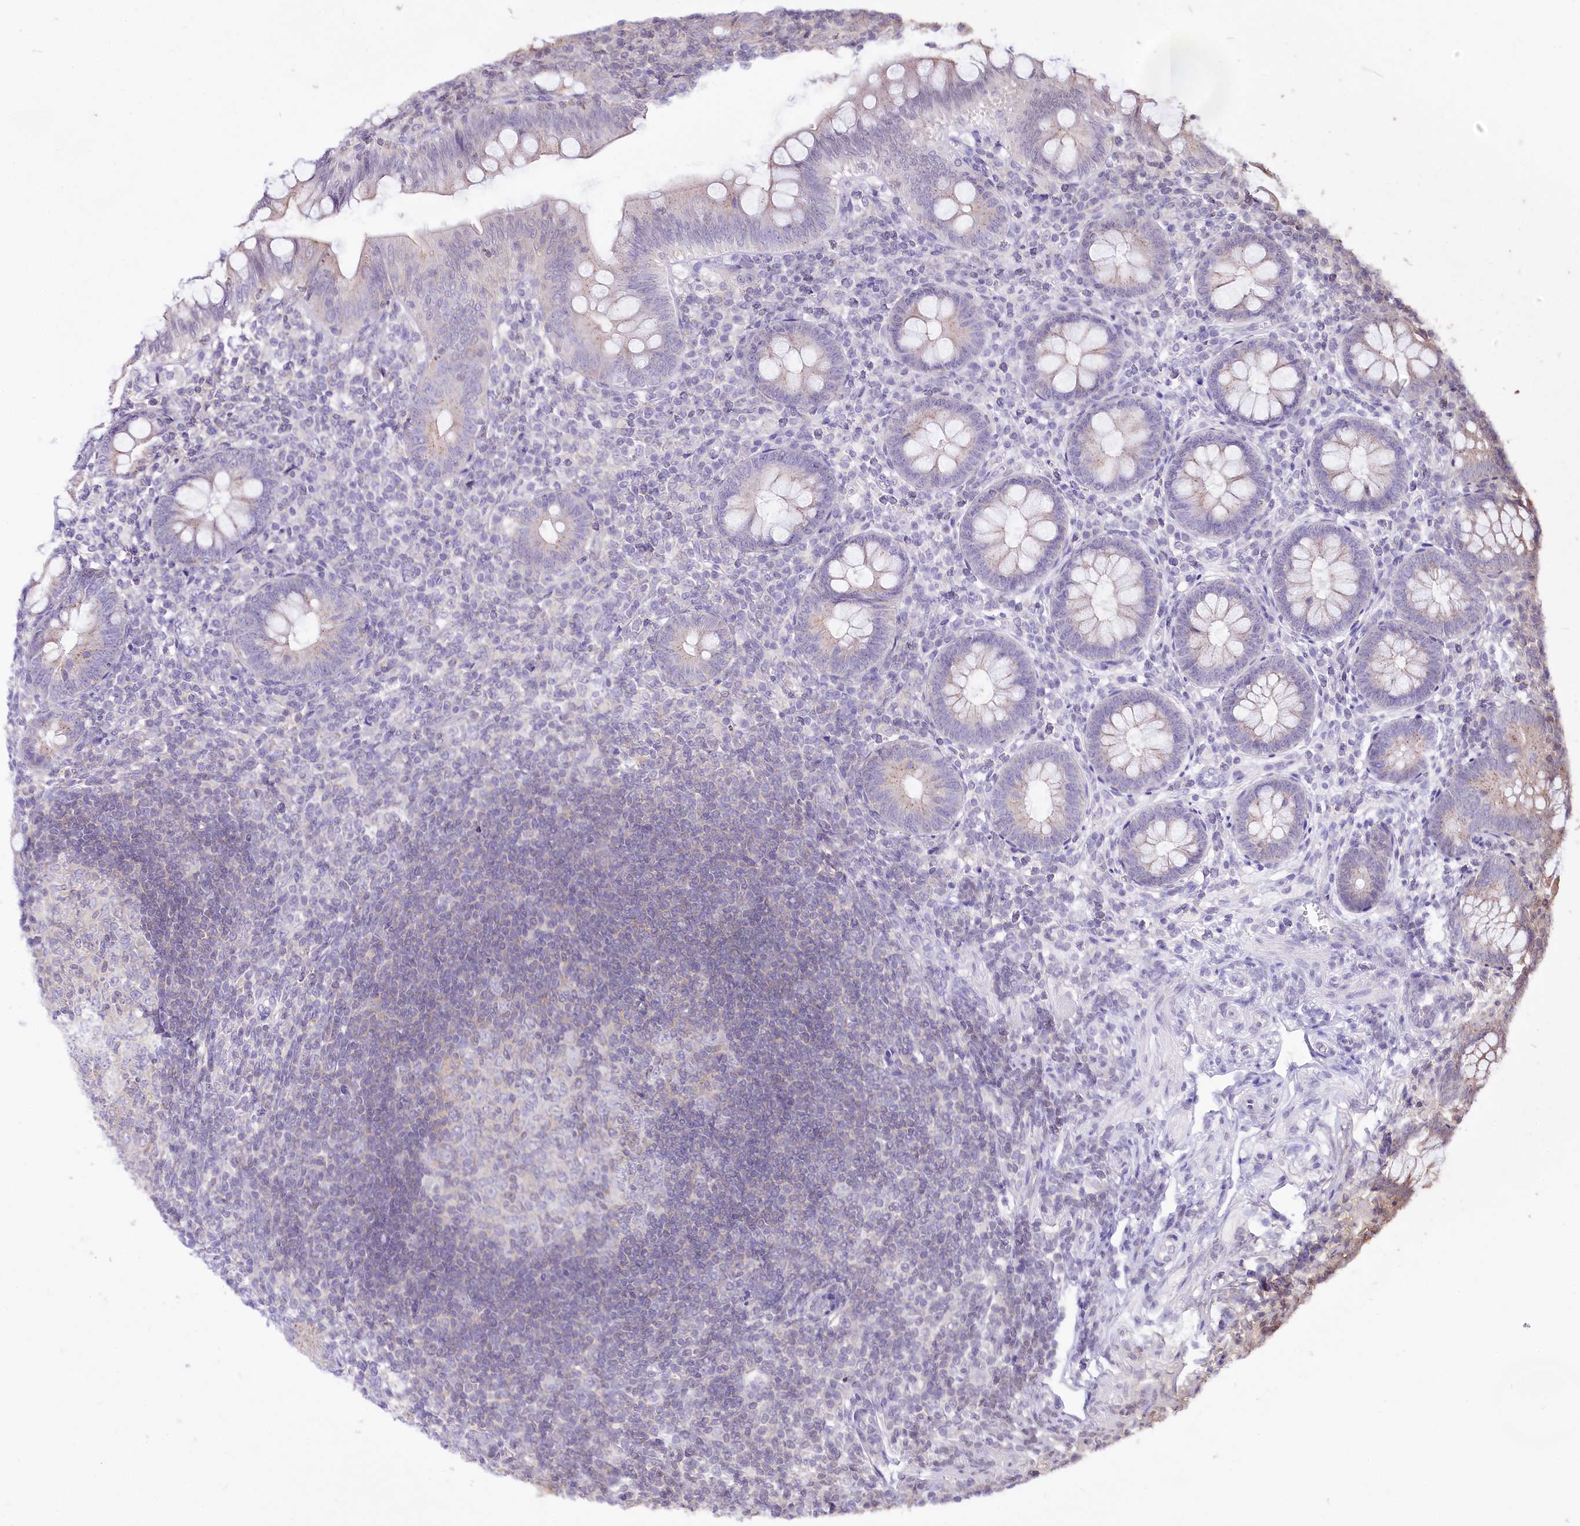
{"staining": {"intensity": "moderate", "quantity": "<25%", "location": "cytoplasmic/membranous"}, "tissue": "appendix", "cell_type": "Glandular cells", "image_type": "normal", "snomed": [{"axis": "morphology", "description": "Normal tissue, NOS"}, {"axis": "topography", "description": "Appendix"}], "caption": "The immunohistochemical stain highlights moderate cytoplasmic/membranous staining in glandular cells of benign appendix.", "gene": "ZFYVE27", "patient": {"sex": "male", "age": 14}}